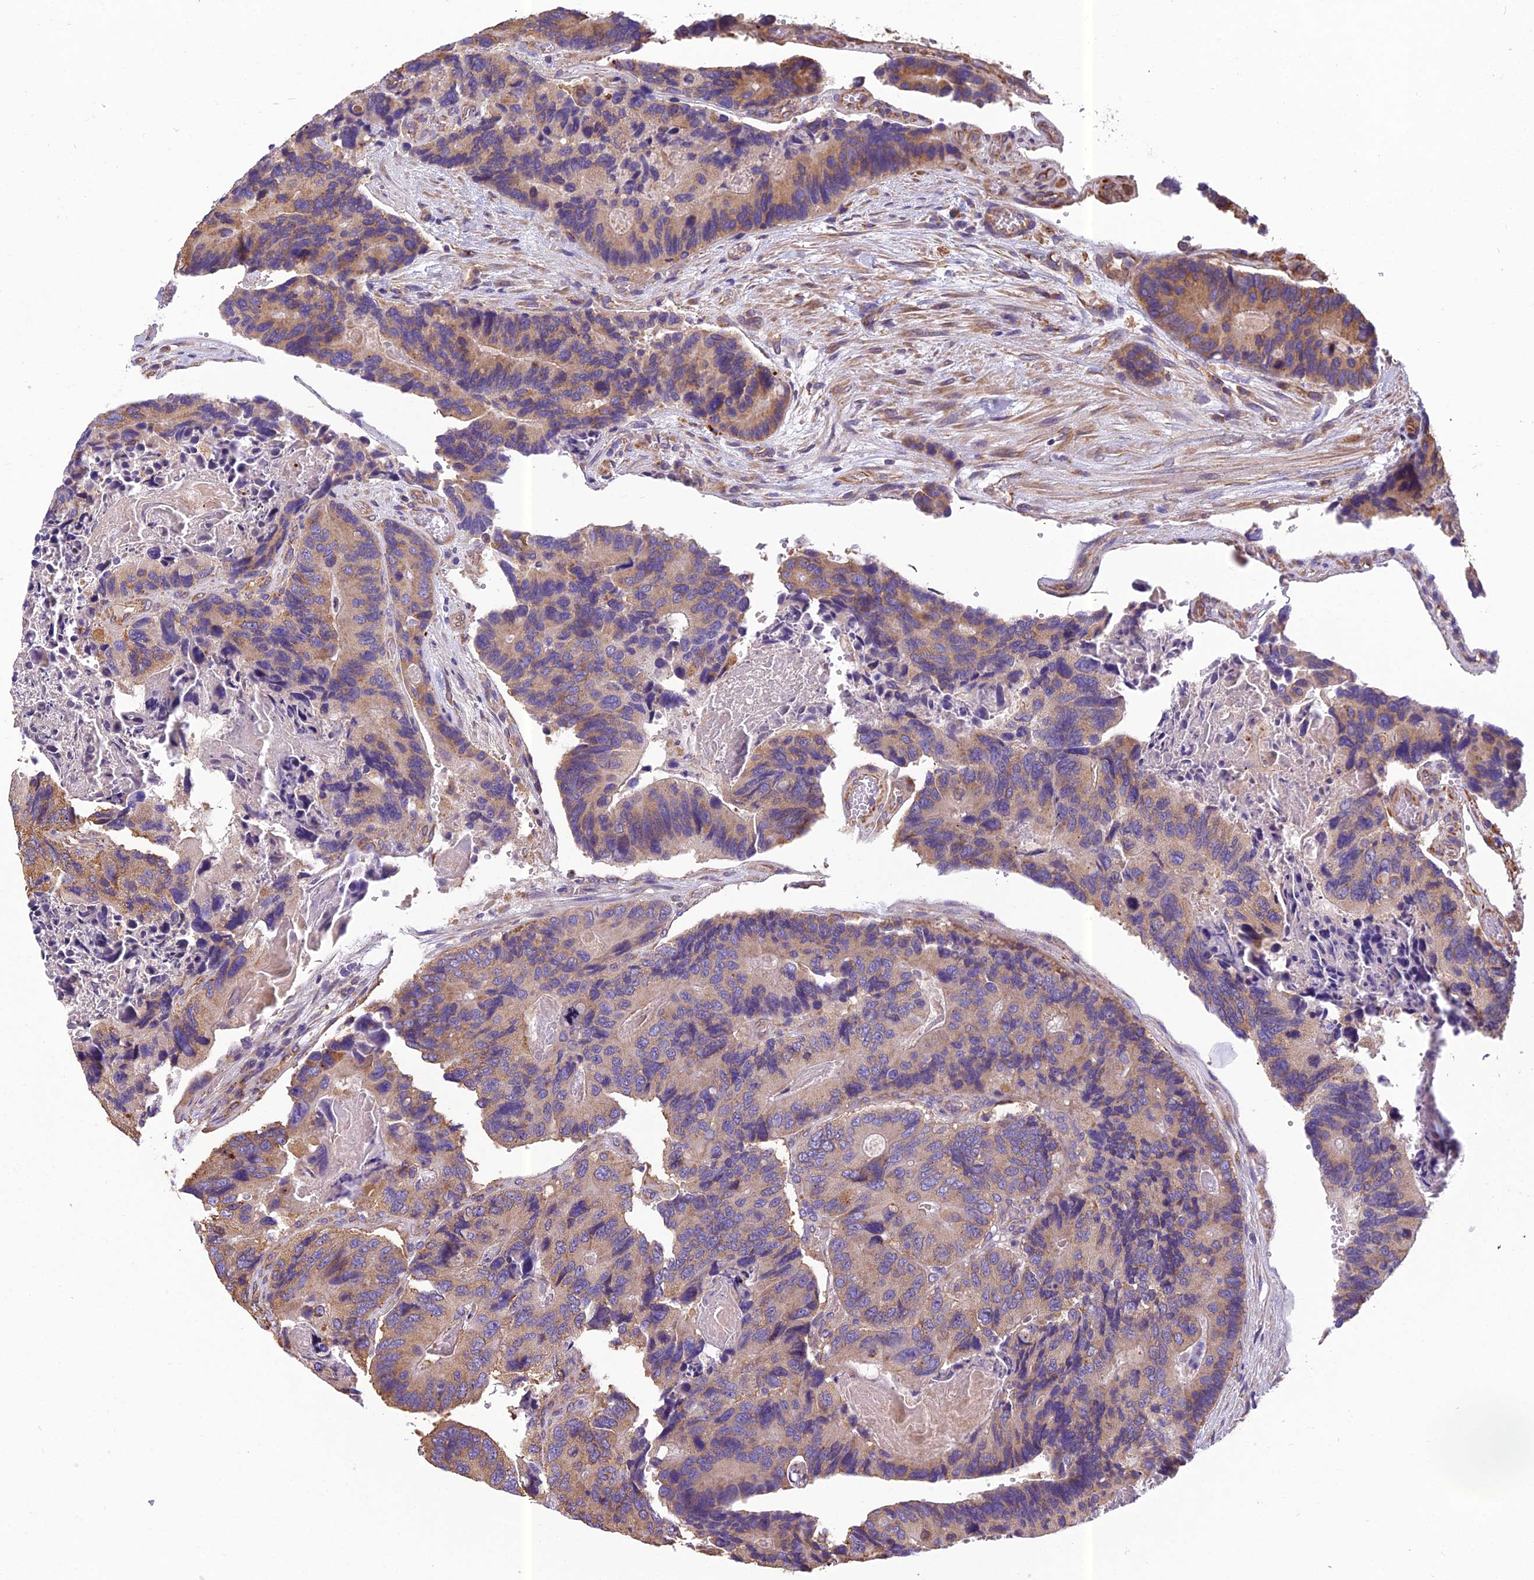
{"staining": {"intensity": "moderate", "quantity": "<25%", "location": "cytoplasmic/membranous"}, "tissue": "colorectal cancer", "cell_type": "Tumor cells", "image_type": "cancer", "snomed": [{"axis": "morphology", "description": "Adenocarcinoma, NOS"}, {"axis": "topography", "description": "Colon"}], "caption": "Protein staining shows moderate cytoplasmic/membranous expression in approximately <25% of tumor cells in colorectal adenocarcinoma. (DAB IHC, brown staining for protein, blue staining for nuclei).", "gene": "SPDL1", "patient": {"sex": "male", "age": 84}}